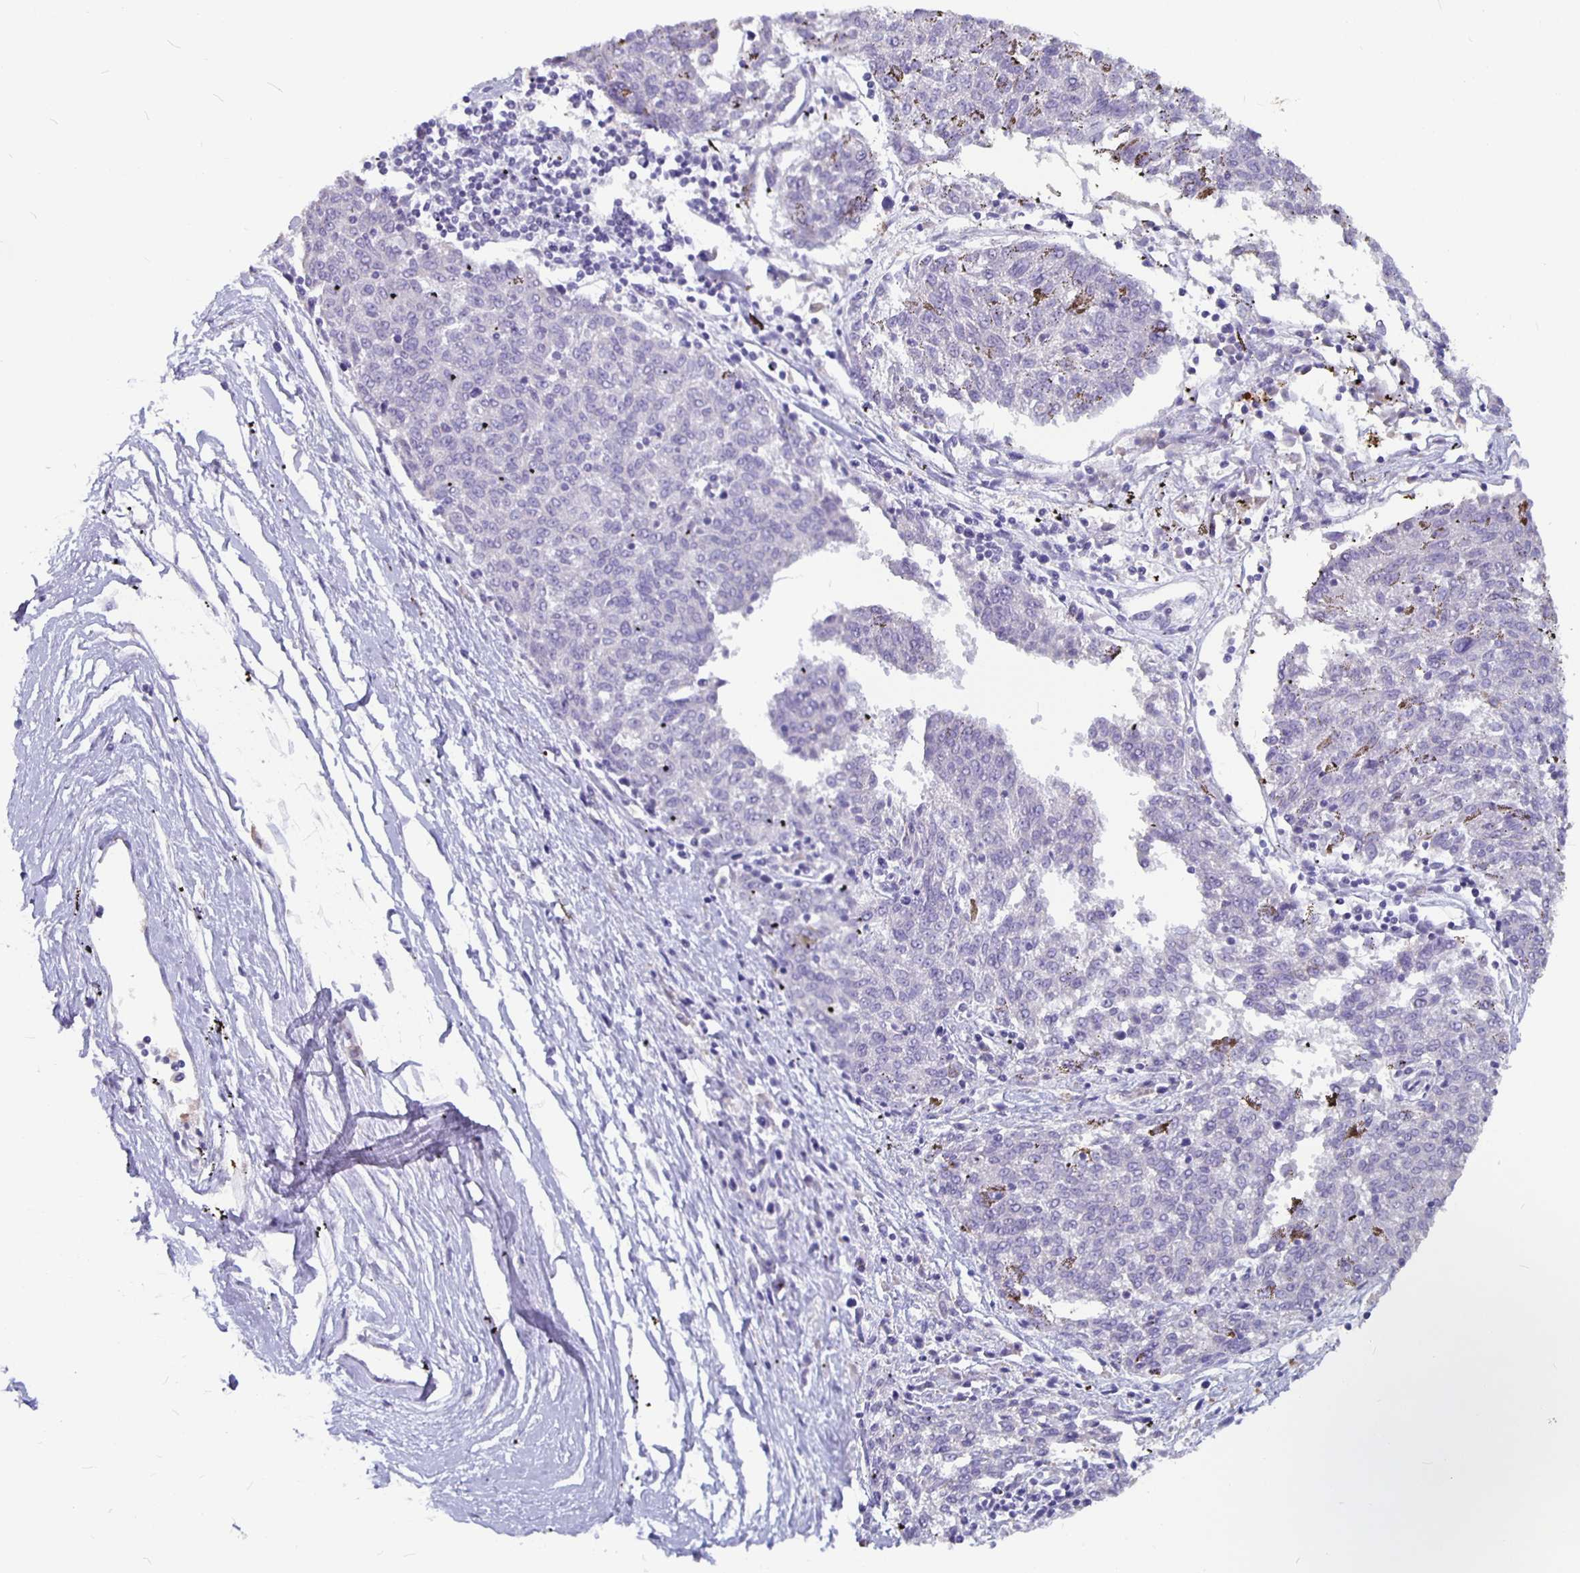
{"staining": {"intensity": "negative", "quantity": "none", "location": "none"}, "tissue": "melanoma", "cell_type": "Tumor cells", "image_type": "cancer", "snomed": [{"axis": "morphology", "description": "Malignant melanoma, NOS"}, {"axis": "topography", "description": "Skin"}], "caption": "This is an immunohistochemistry micrograph of human melanoma. There is no staining in tumor cells.", "gene": "GPX4", "patient": {"sex": "female", "age": 72}}